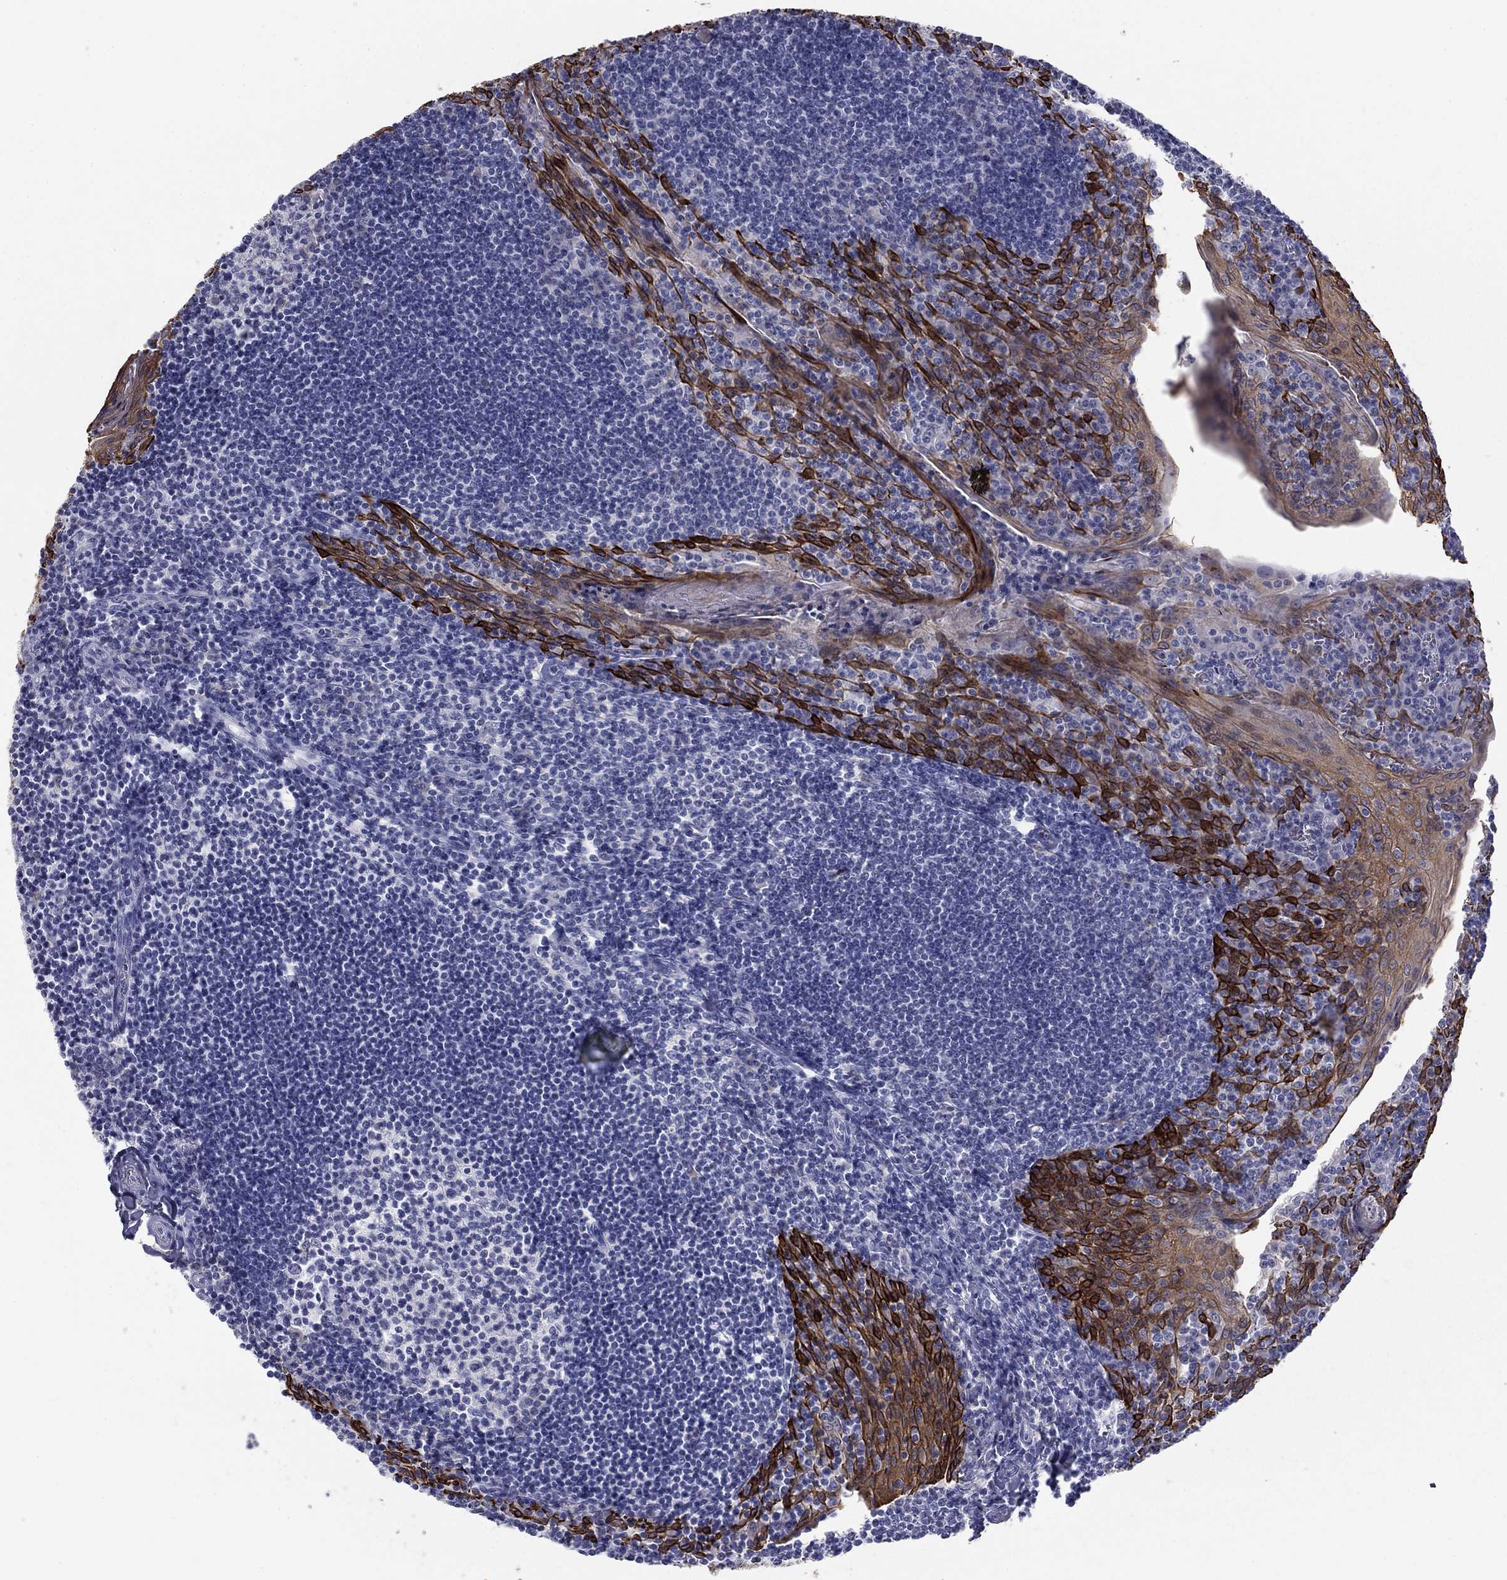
{"staining": {"intensity": "negative", "quantity": "none", "location": "none"}, "tissue": "tonsil", "cell_type": "Germinal center cells", "image_type": "normal", "snomed": [{"axis": "morphology", "description": "Normal tissue, NOS"}, {"axis": "topography", "description": "Tonsil"}], "caption": "This micrograph is of benign tonsil stained with immunohistochemistry to label a protein in brown with the nuclei are counter-stained blue. There is no expression in germinal center cells.", "gene": "KRT75", "patient": {"sex": "female", "age": 12}}